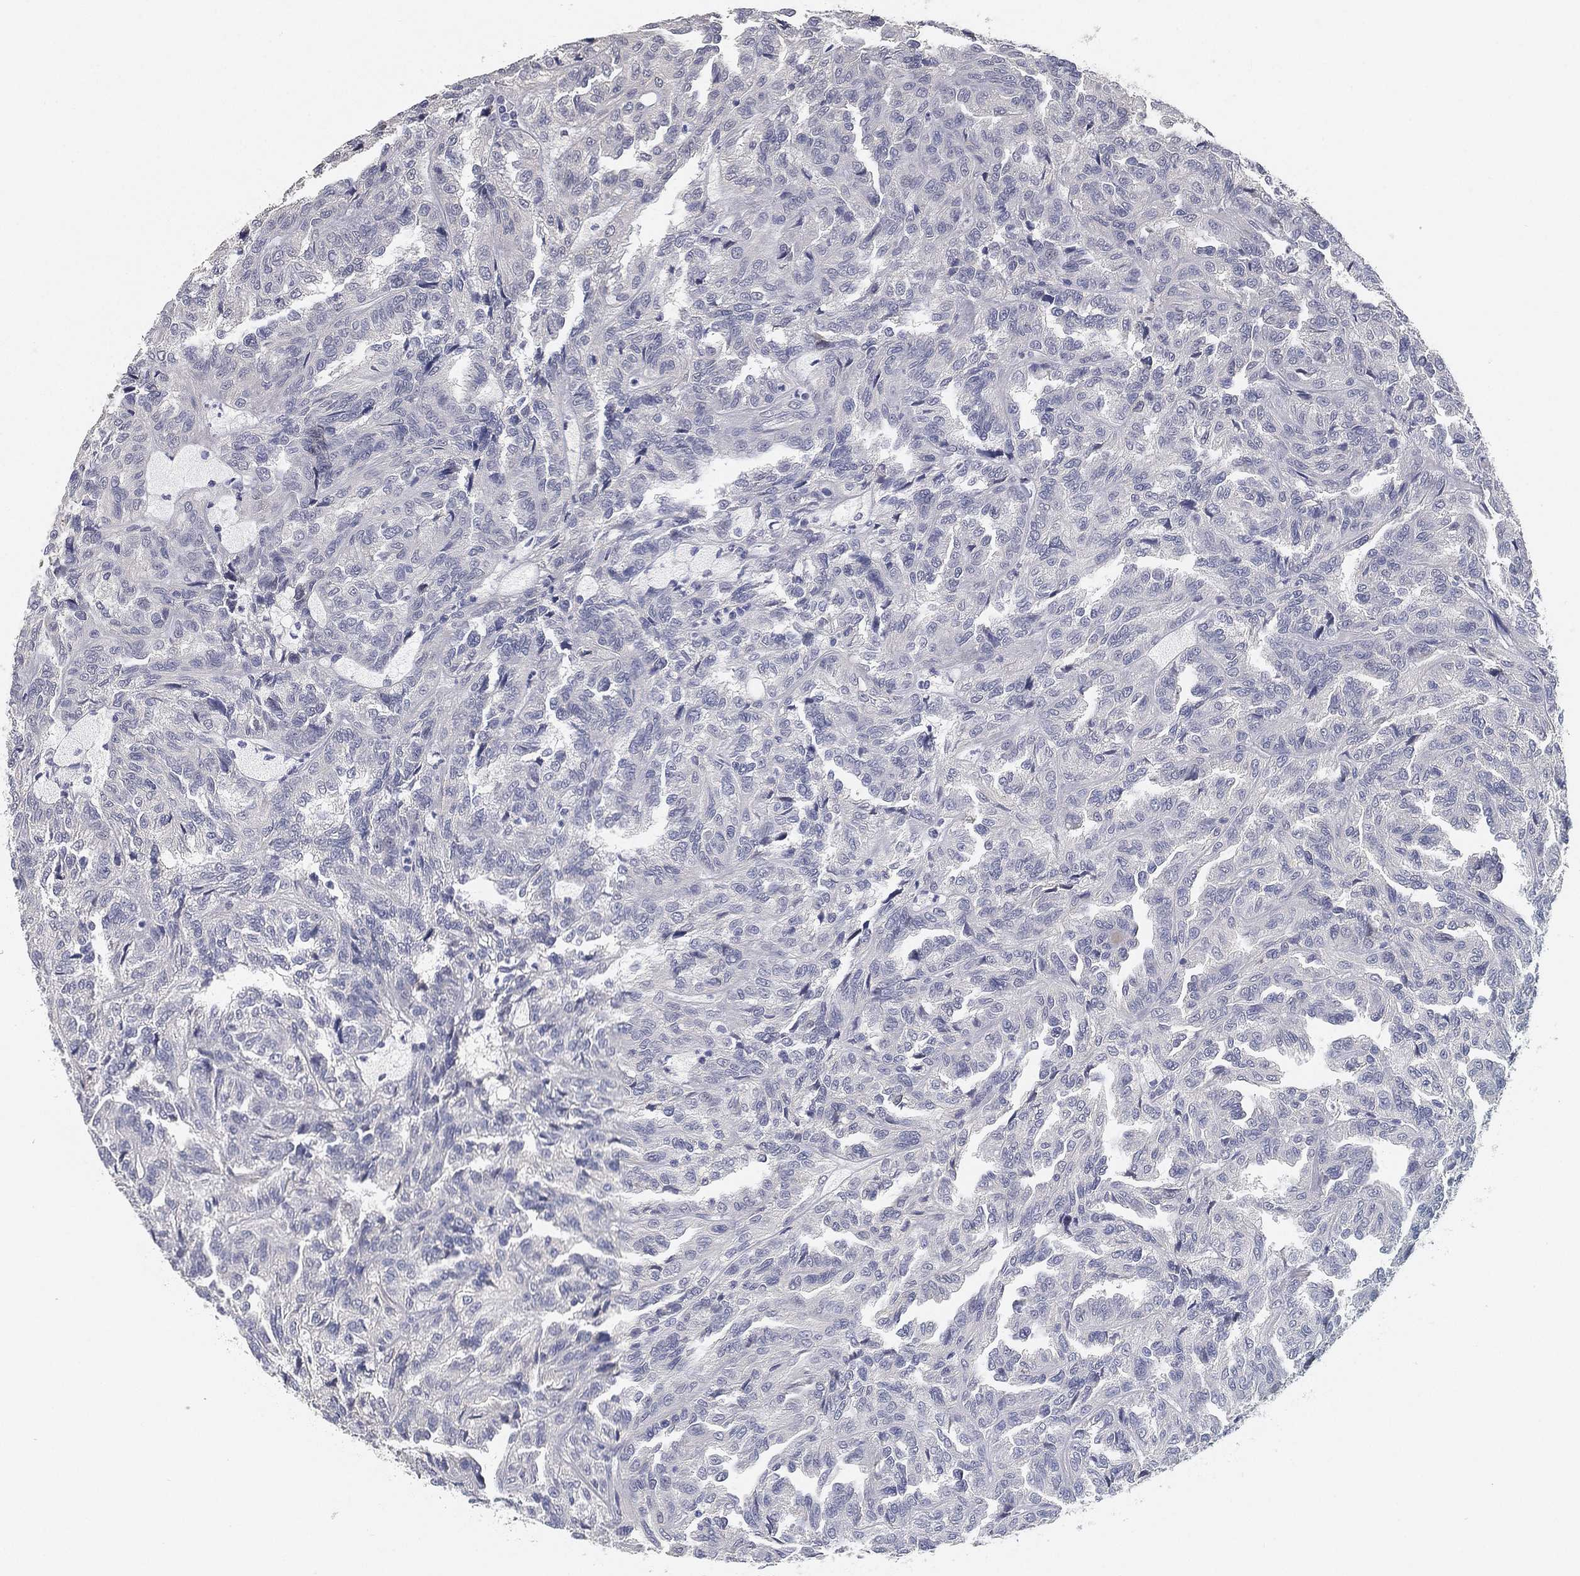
{"staining": {"intensity": "negative", "quantity": "none", "location": "none"}, "tissue": "renal cancer", "cell_type": "Tumor cells", "image_type": "cancer", "snomed": [{"axis": "morphology", "description": "Adenocarcinoma, NOS"}, {"axis": "topography", "description": "Kidney"}], "caption": "The image demonstrates no staining of tumor cells in renal cancer. (DAB immunohistochemistry (IHC) visualized using brightfield microscopy, high magnification).", "gene": "GPR61", "patient": {"sex": "male", "age": 79}}